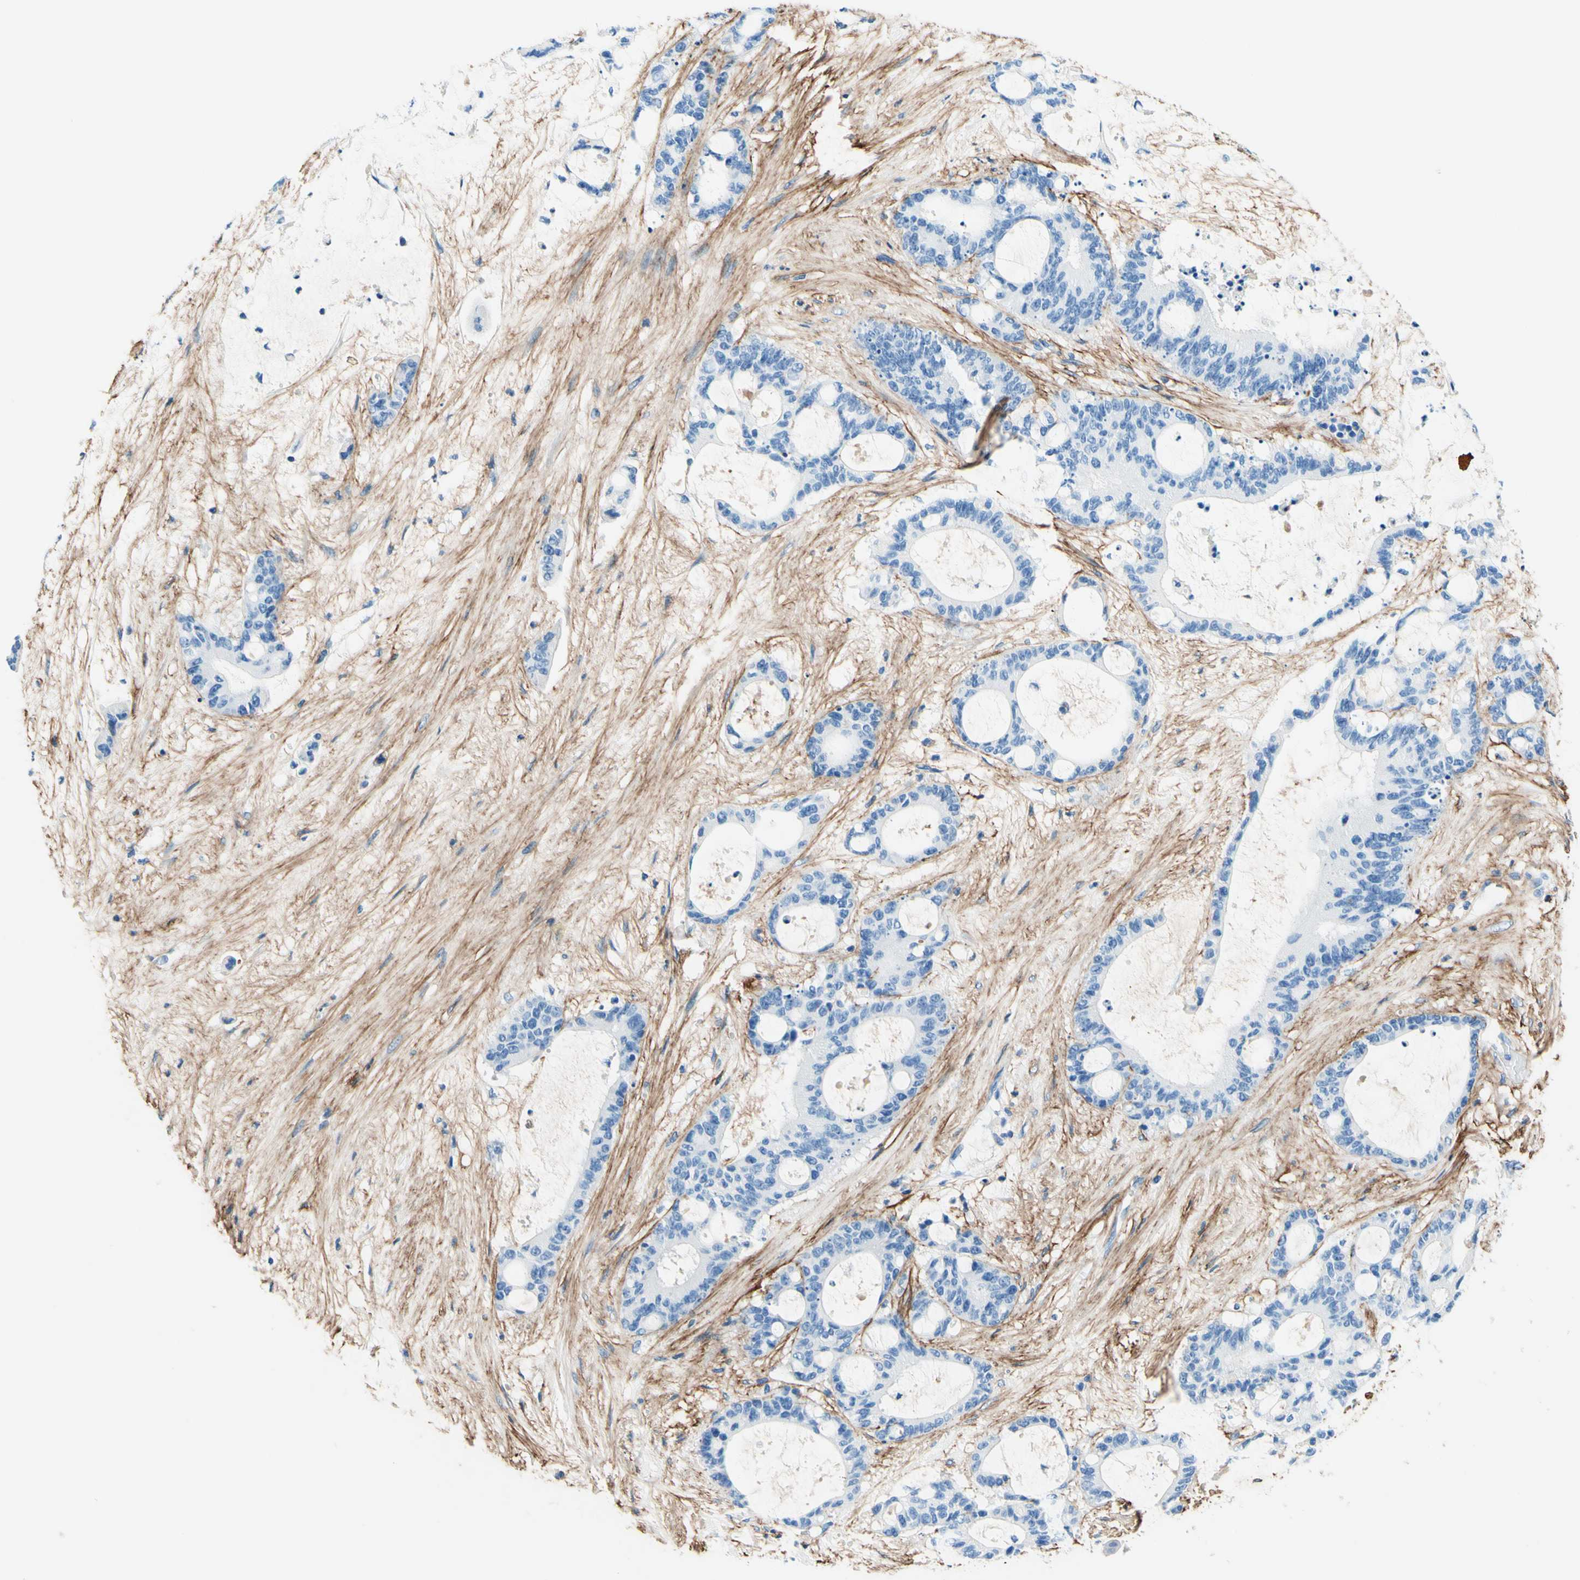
{"staining": {"intensity": "negative", "quantity": "none", "location": "none"}, "tissue": "liver cancer", "cell_type": "Tumor cells", "image_type": "cancer", "snomed": [{"axis": "morphology", "description": "Cholangiocarcinoma"}, {"axis": "topography", "description": "Liver"}], "caption": "Human liver cholangiocarcinoma stained for a protein using IHC displays no positivity in tumor cells.", "gene": "MFAP5", "patient": {"sex": "female", "age": 73}}